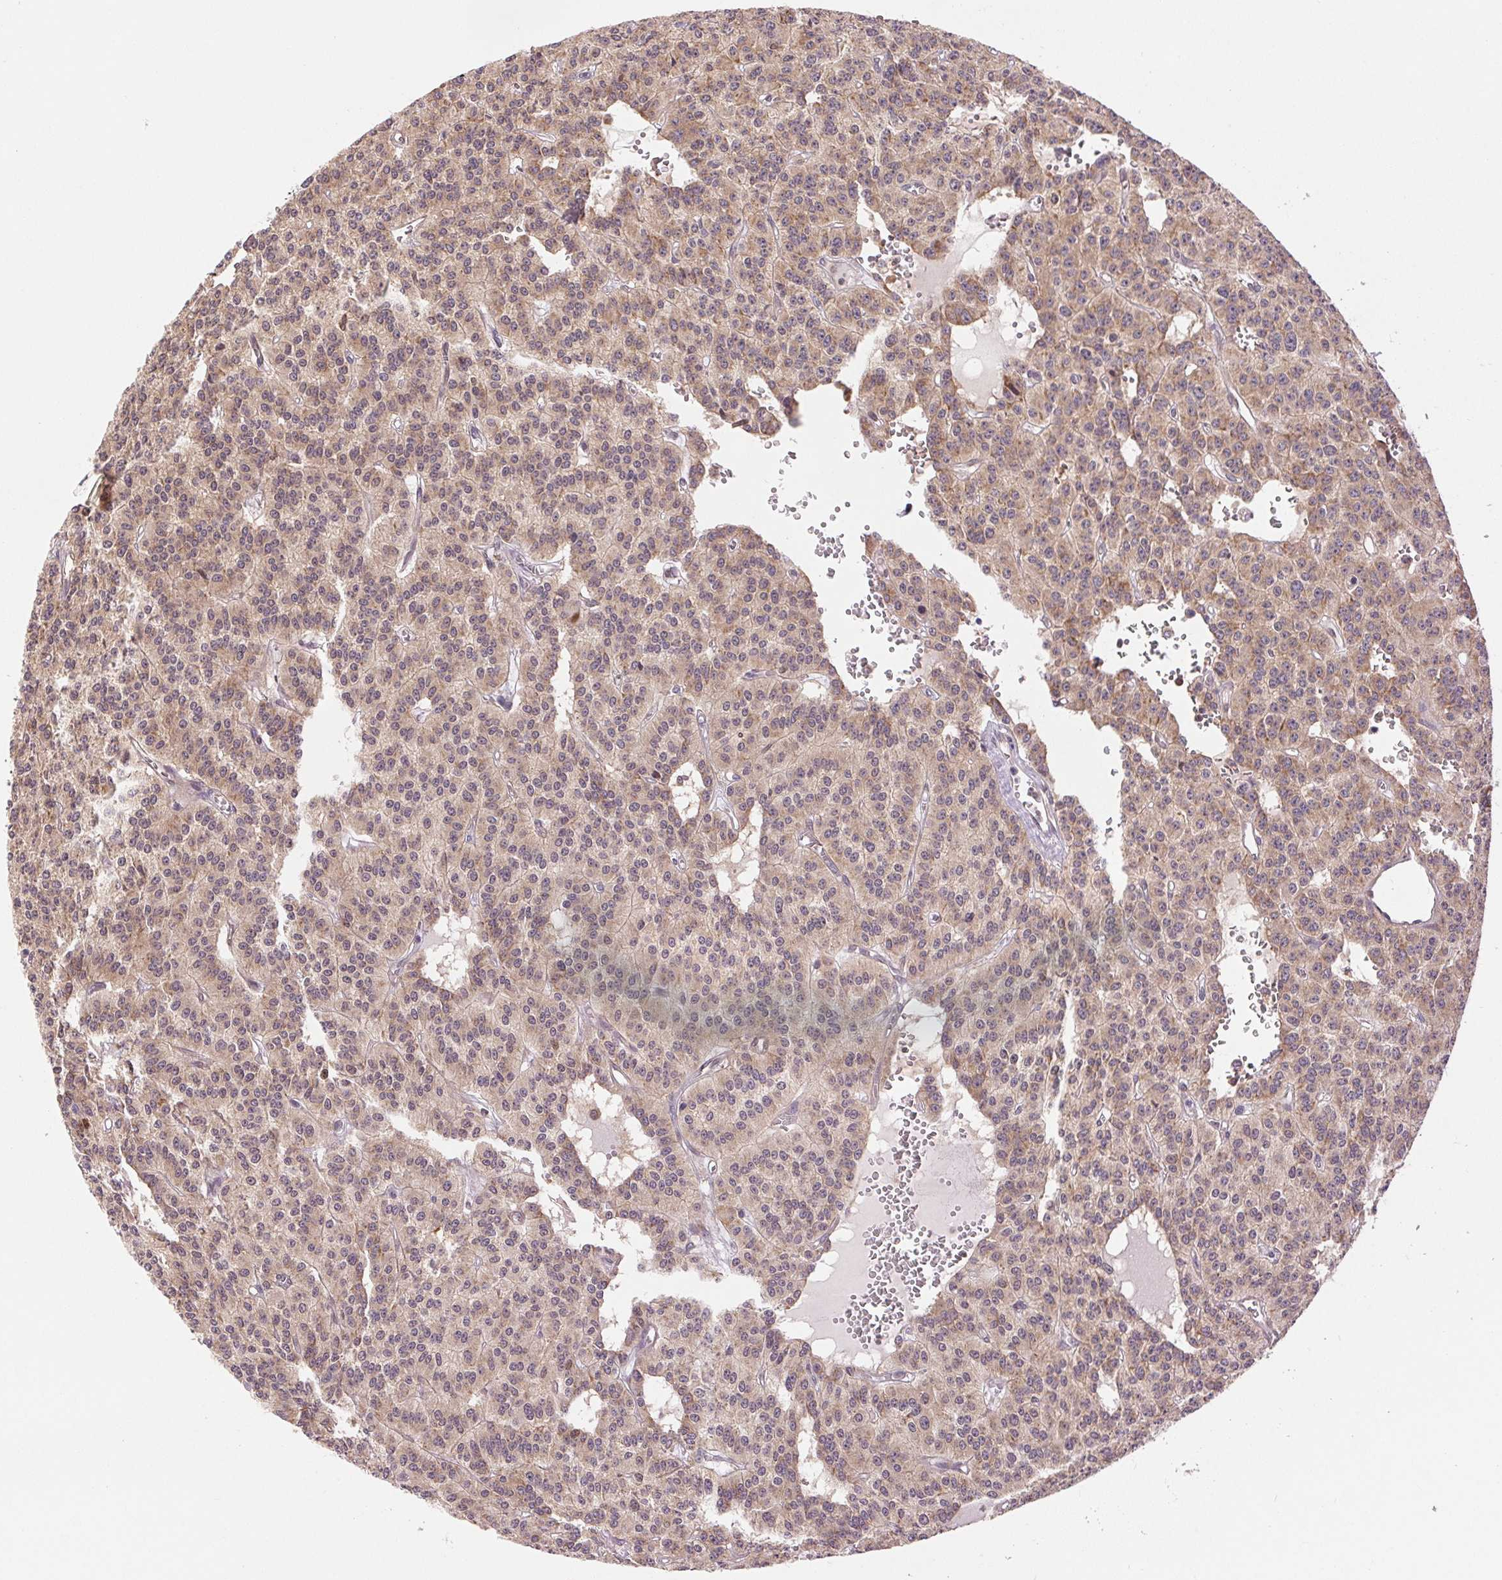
{"staining": {"intensity": "moderate", "quantity": "25%-75%", "location": "cytoplasmic/membranous"}, "tissue": "carcinoid", "cell_type": "Tumor cells", "image_type": "cancer", "snomed": [{"axis": "morphology", "description": "Carcinoid, malignant, NOS"}, {"axis": "topography", "description": "Lung"}], "caption": "Moderate cytoplasmic/membranous staining for a protein is appreciated in about 25%-75% of tumor cells of carcinoid (malignant) using immunohistochemistry (IHC).", "gene": "BTF3L4", "patient": {"sex": "female", "age": 71}}